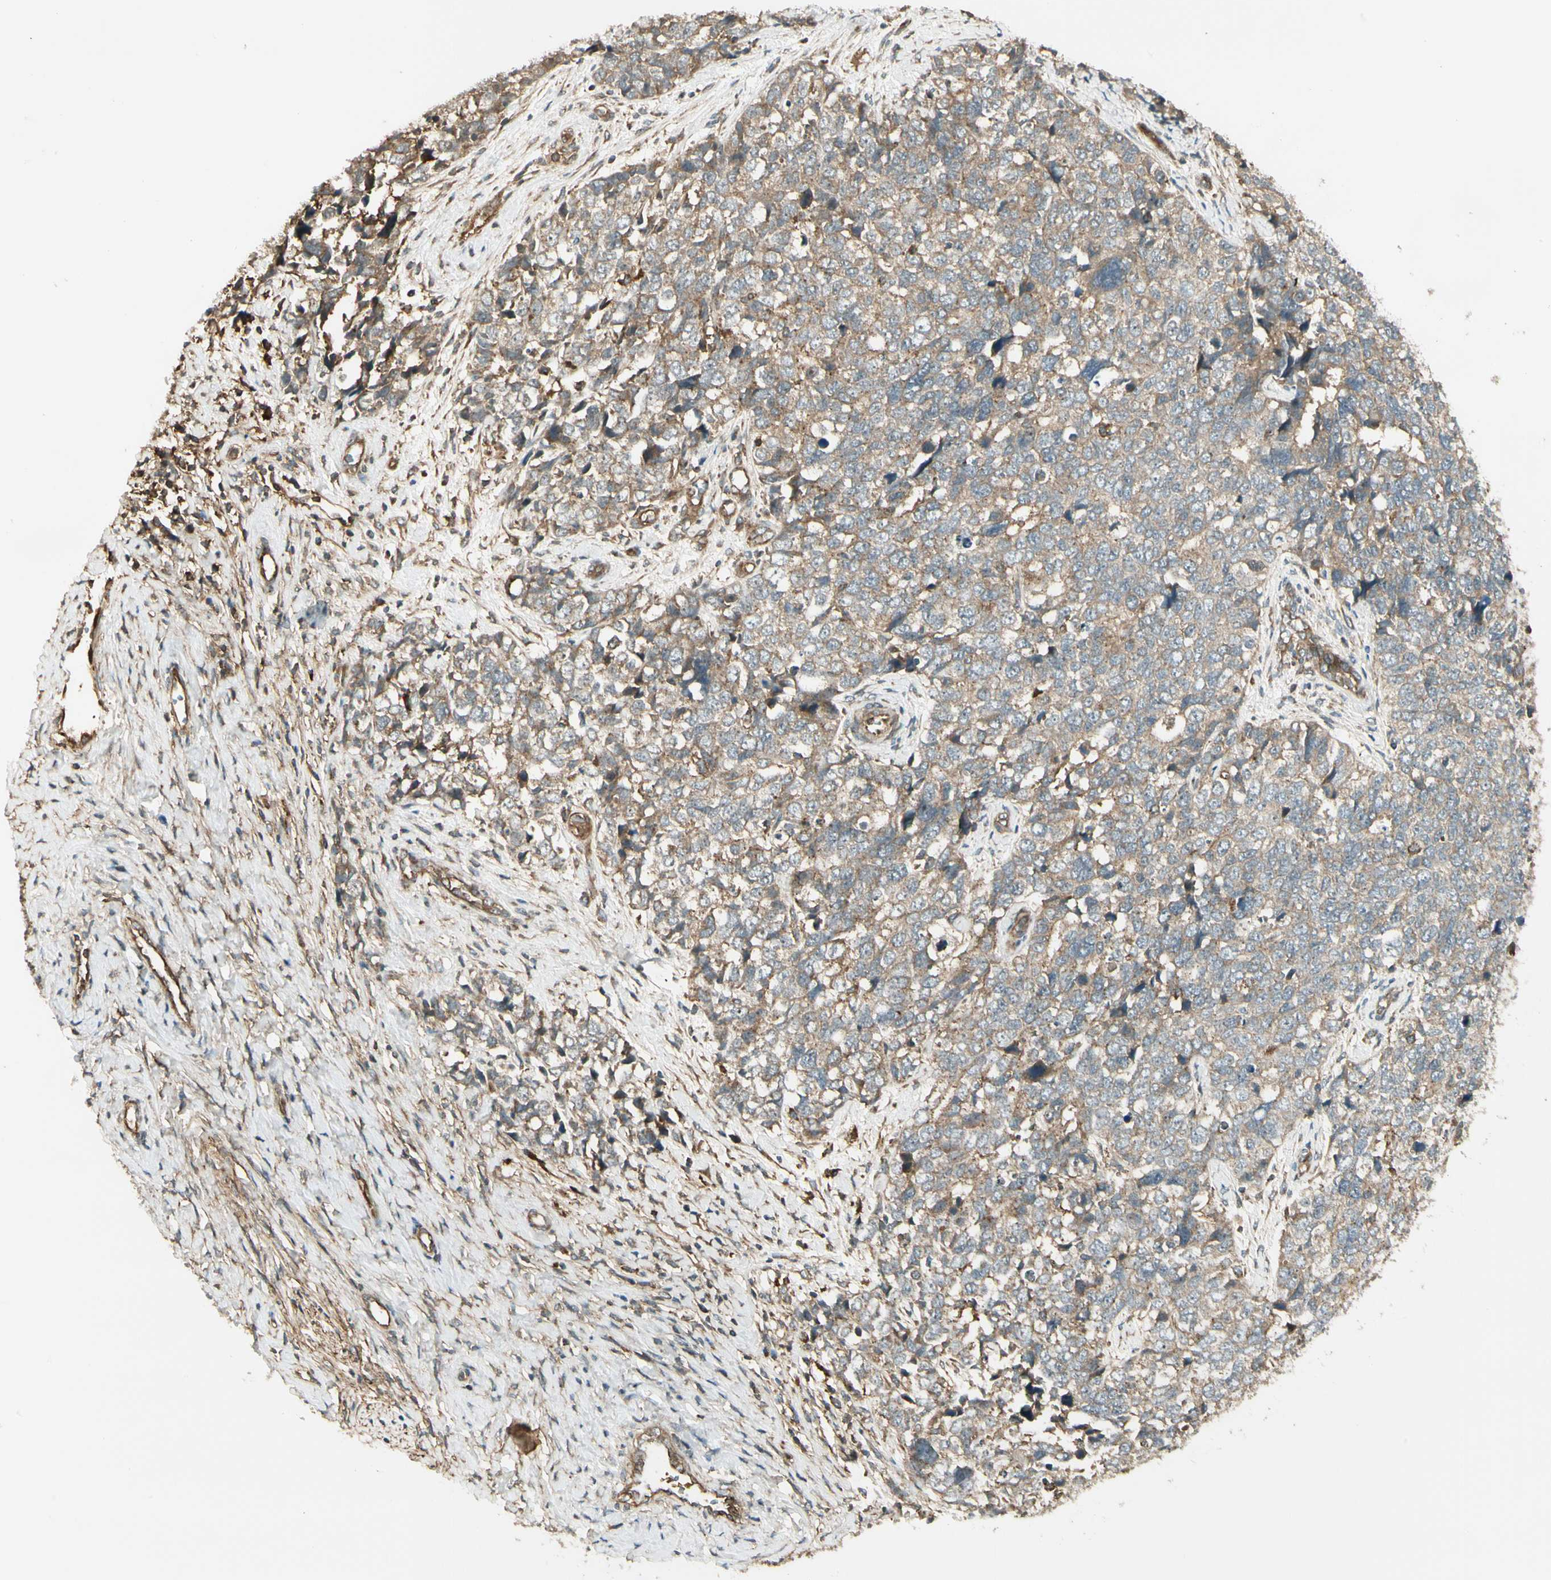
{"staining": {"intensity": "weak", "quantity": ">75%", "location": "cytoplasmic/membranous"}, "tissue": "cervical cancer", "cell_type": "Tumor cells", "image_type": "cancer", "snomed": [{"axis": "morphology", "description": "Squamous cell carcinoma, NOS"}, {"axis": "topography", "description": "Cervix"}], "caption": "The histopathology image reveals staining of cervical squamous cell carcinoma, revealing weak cytoplasmic/membranous protein expression (brown color) within tumor cells. The staining was performed using DAB (3,3'-diaminobenzidine) to visualize the protein expression in brown, while the nuclei were stained in blue with hematoxylin (Magnification: 20x).", "gene": "FKBP15", "patient": {"sex": "female", "age": 63}}